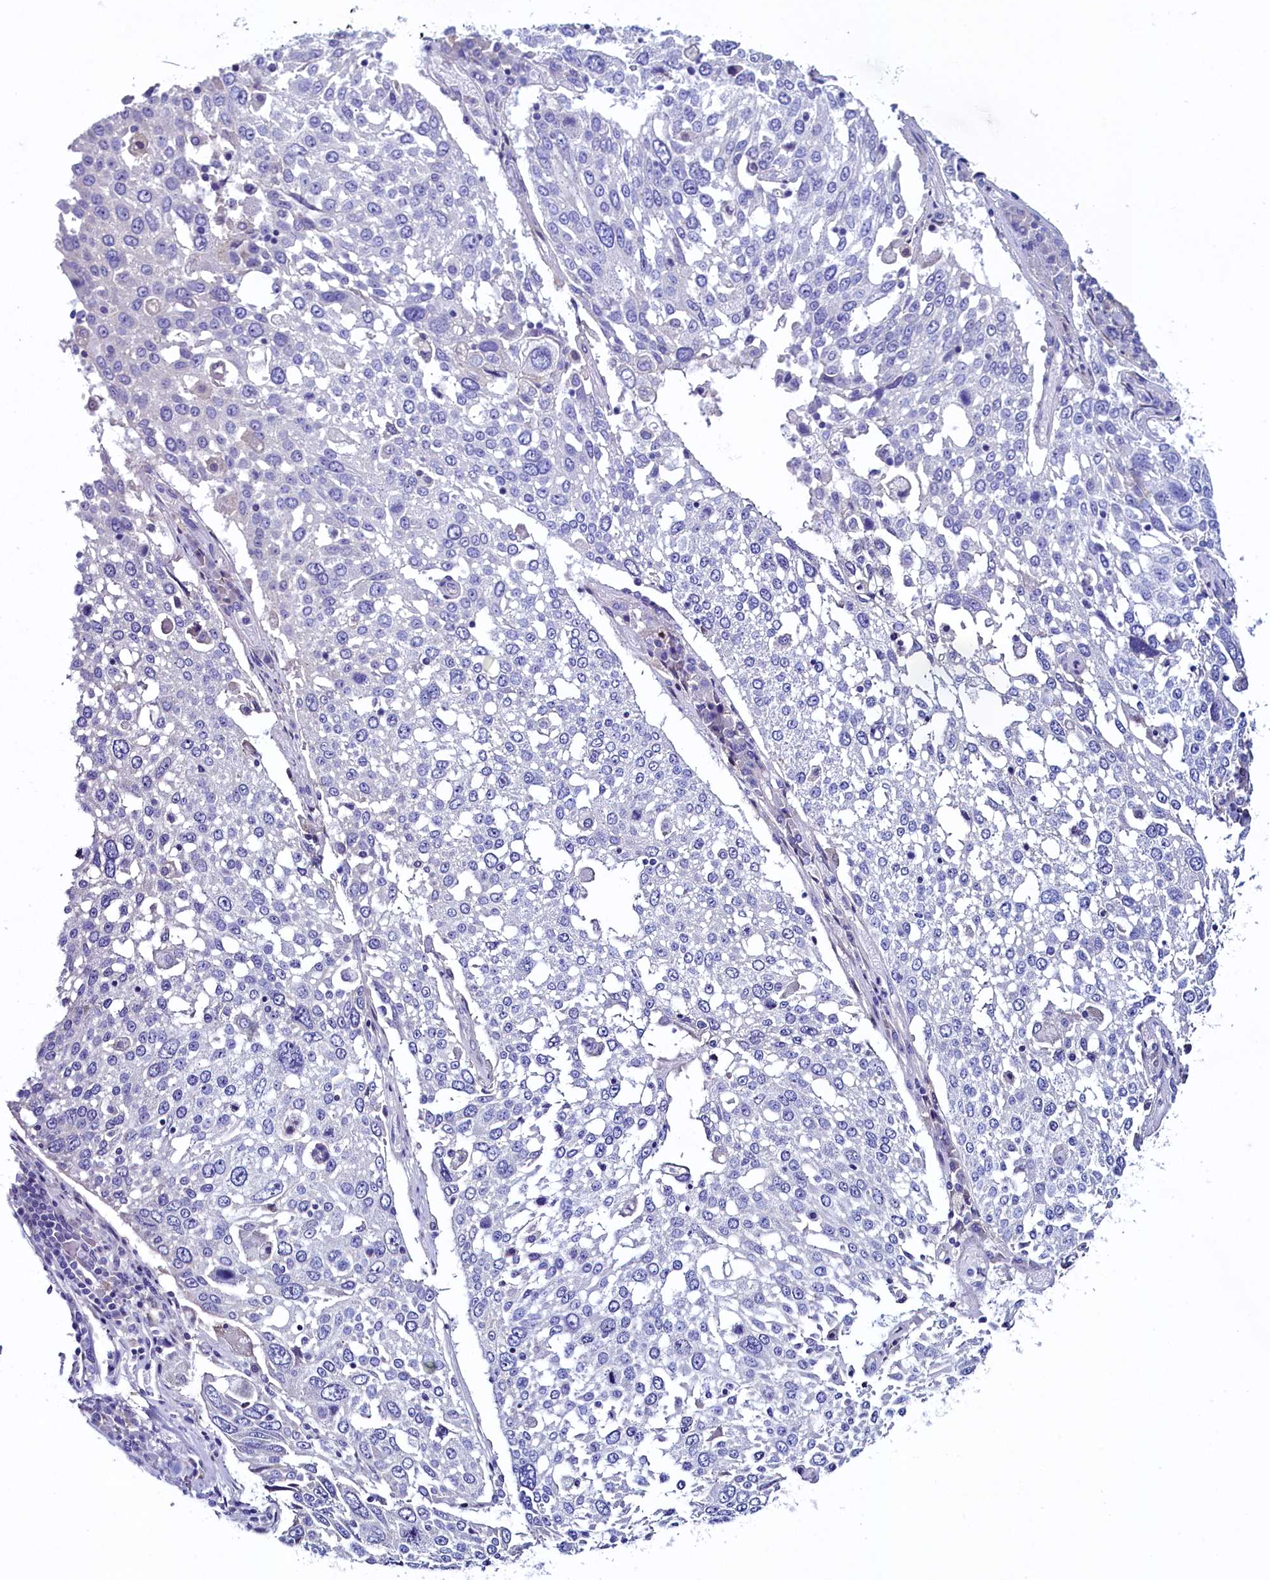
{"staining": {"intensity": "negative", "quantity": "none", "location": "none"}, "tissue": "lung cancer", "cell_type": "Tumor cells", "image_type": "cancer", "snomed": [{"axis": "morphology", "description": "Squamous cell carcinoma, NOS"}, {"axis": "topography", "description": "Lung"}], "caption": "There is no significant staining in tumor cells of lung cancer. Brightfield microscopy of immunohistochemistry stained with DAB (3,3'-diaminobenzidine) (brown) and hematoxylin (blue), captured at high magnification.", "gene": "KRBOX5", "patient": {"sex": "male", "age": 65}}